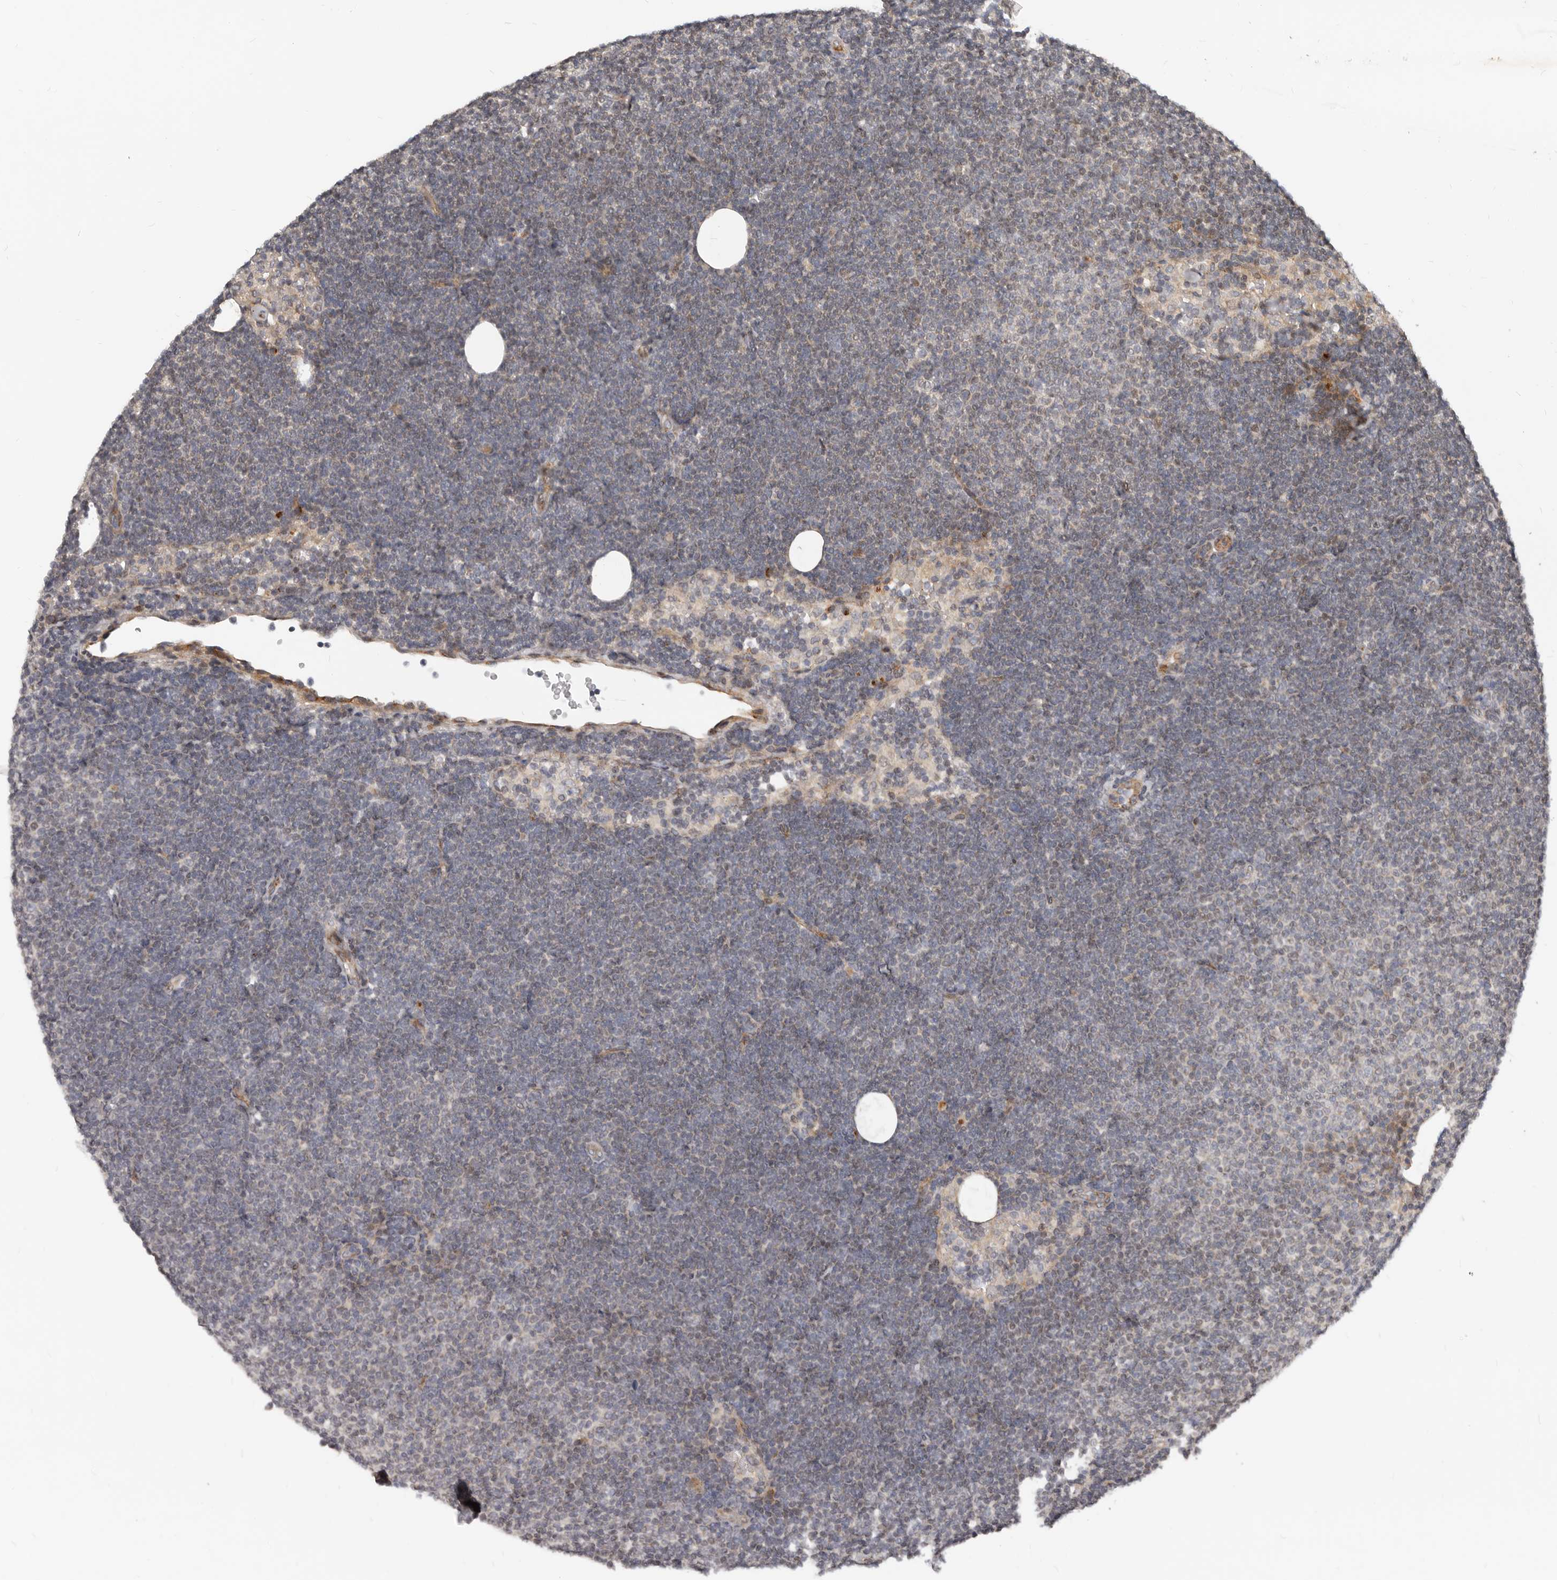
{"staining": {"intensity": "weak", "quantity": "25%-75%", "location": "cytoplasmic/membranous"}, "tissue": "lymphoma", "cell_type": "Tumor cells", "image_type": "cancer", "snomed": [{"axis": "morphology", "description": "Malignant lymphoma, non-Hodgkin's type, Low grade"}, {"axis": "topography", "description": "Lymph node"}], "caption": "The immunohistochemical stain shows weak cytoplasmic/membranous positivity in tumor cells of low-grade malignant lymphoma, non-Hodgkin's type tissue. (Brightfield microscopy of DAB IHC at high magnification).", "gene": "NPY4R", "patient": {"sex": "female", "age": 53}}